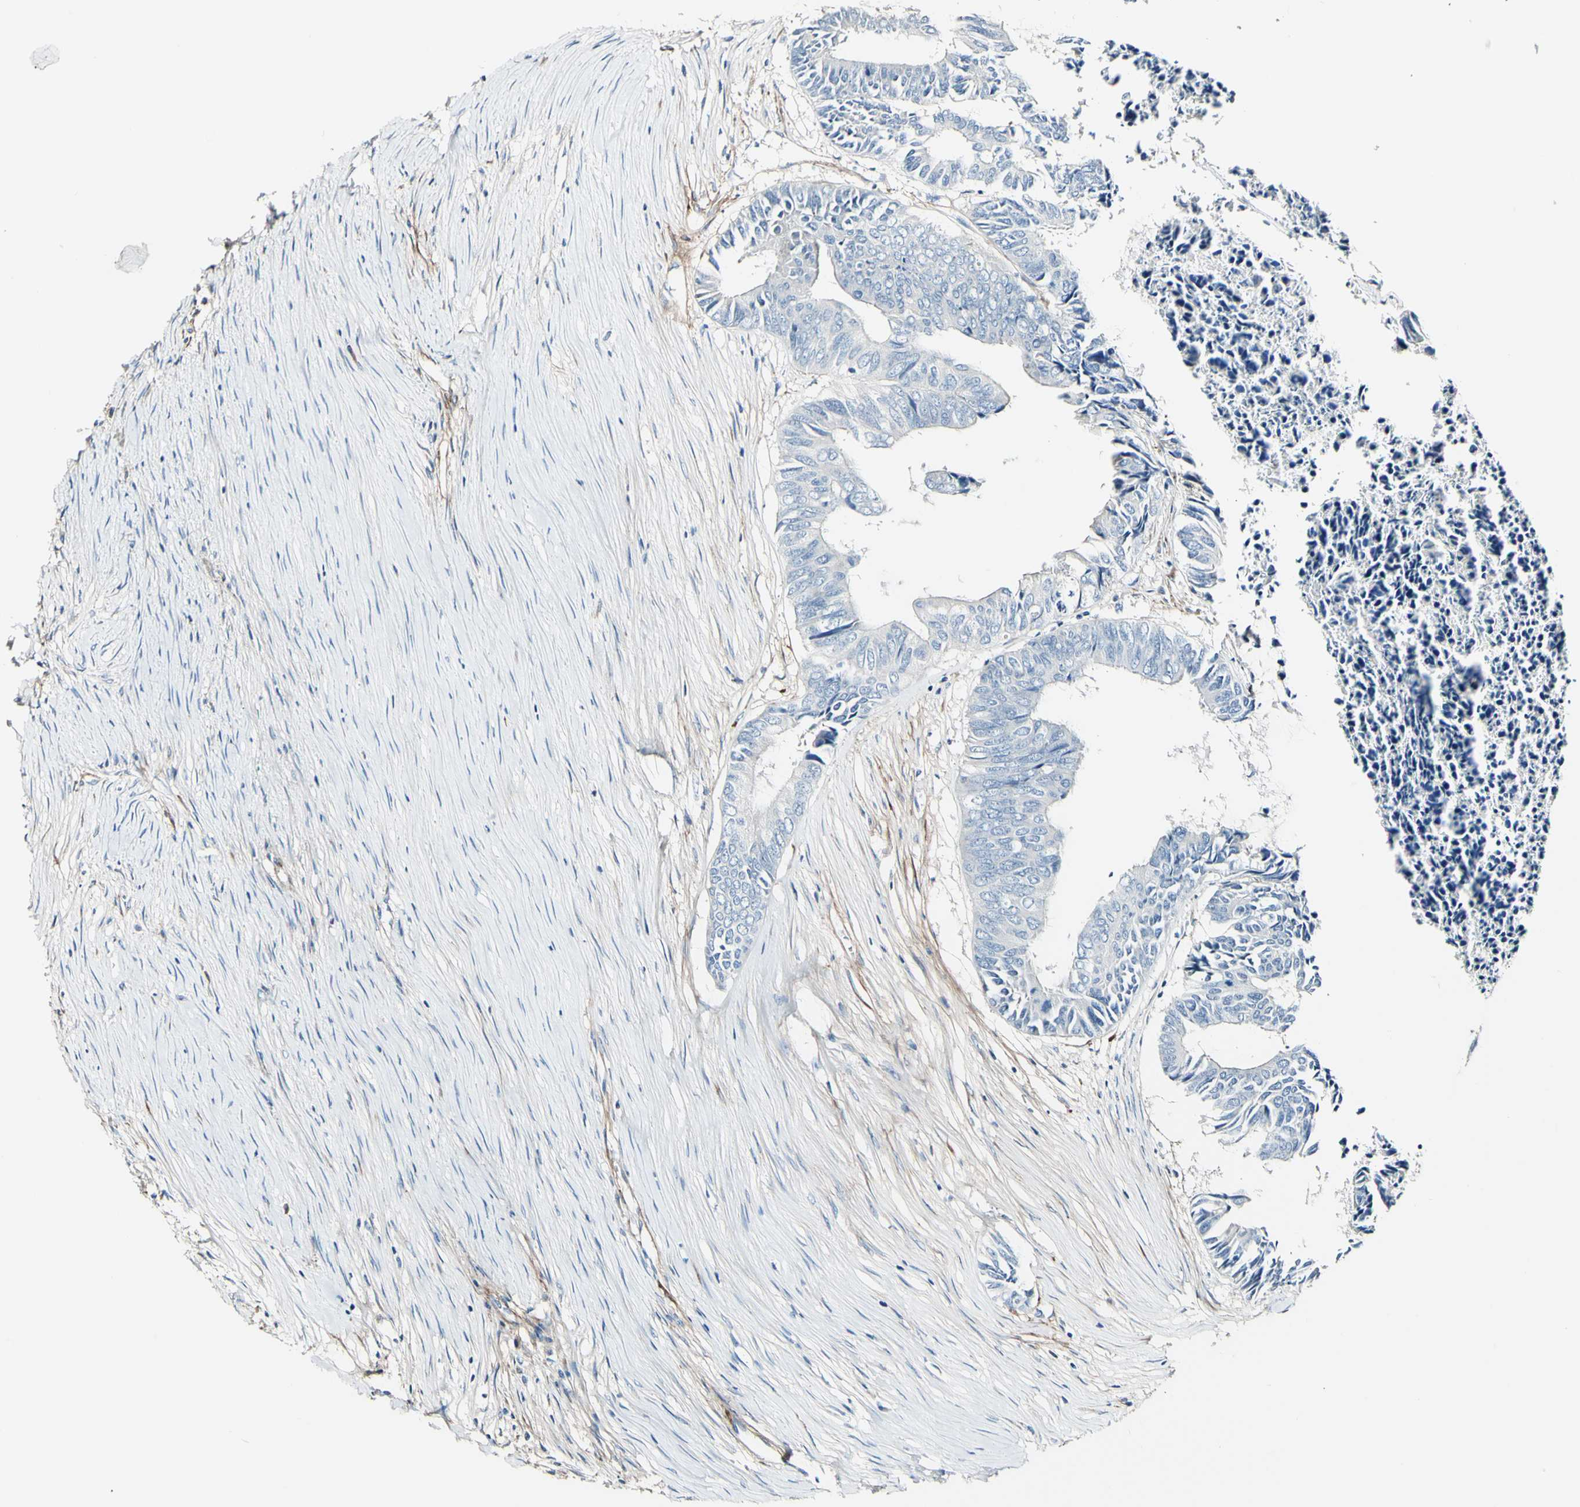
{"staining": {"intensity": "negative", "quantity": "none", "location": "none"}, "tissue": "colorectal cancer", "cell_type": "Tumor cells", "image_type": "cancer", "snomed": [{"axis": "morphology", "description": "Adenocarcinoma, NOS"}, {"axis": "topography", "description": "Rectum"}], "caption": "Image shows no protein positivity in tumor cells of colorectal cancer (adenocarcinoma) tissue.", "gene": "COL6A3", "patient": {"sex": "male", "age": 63}}